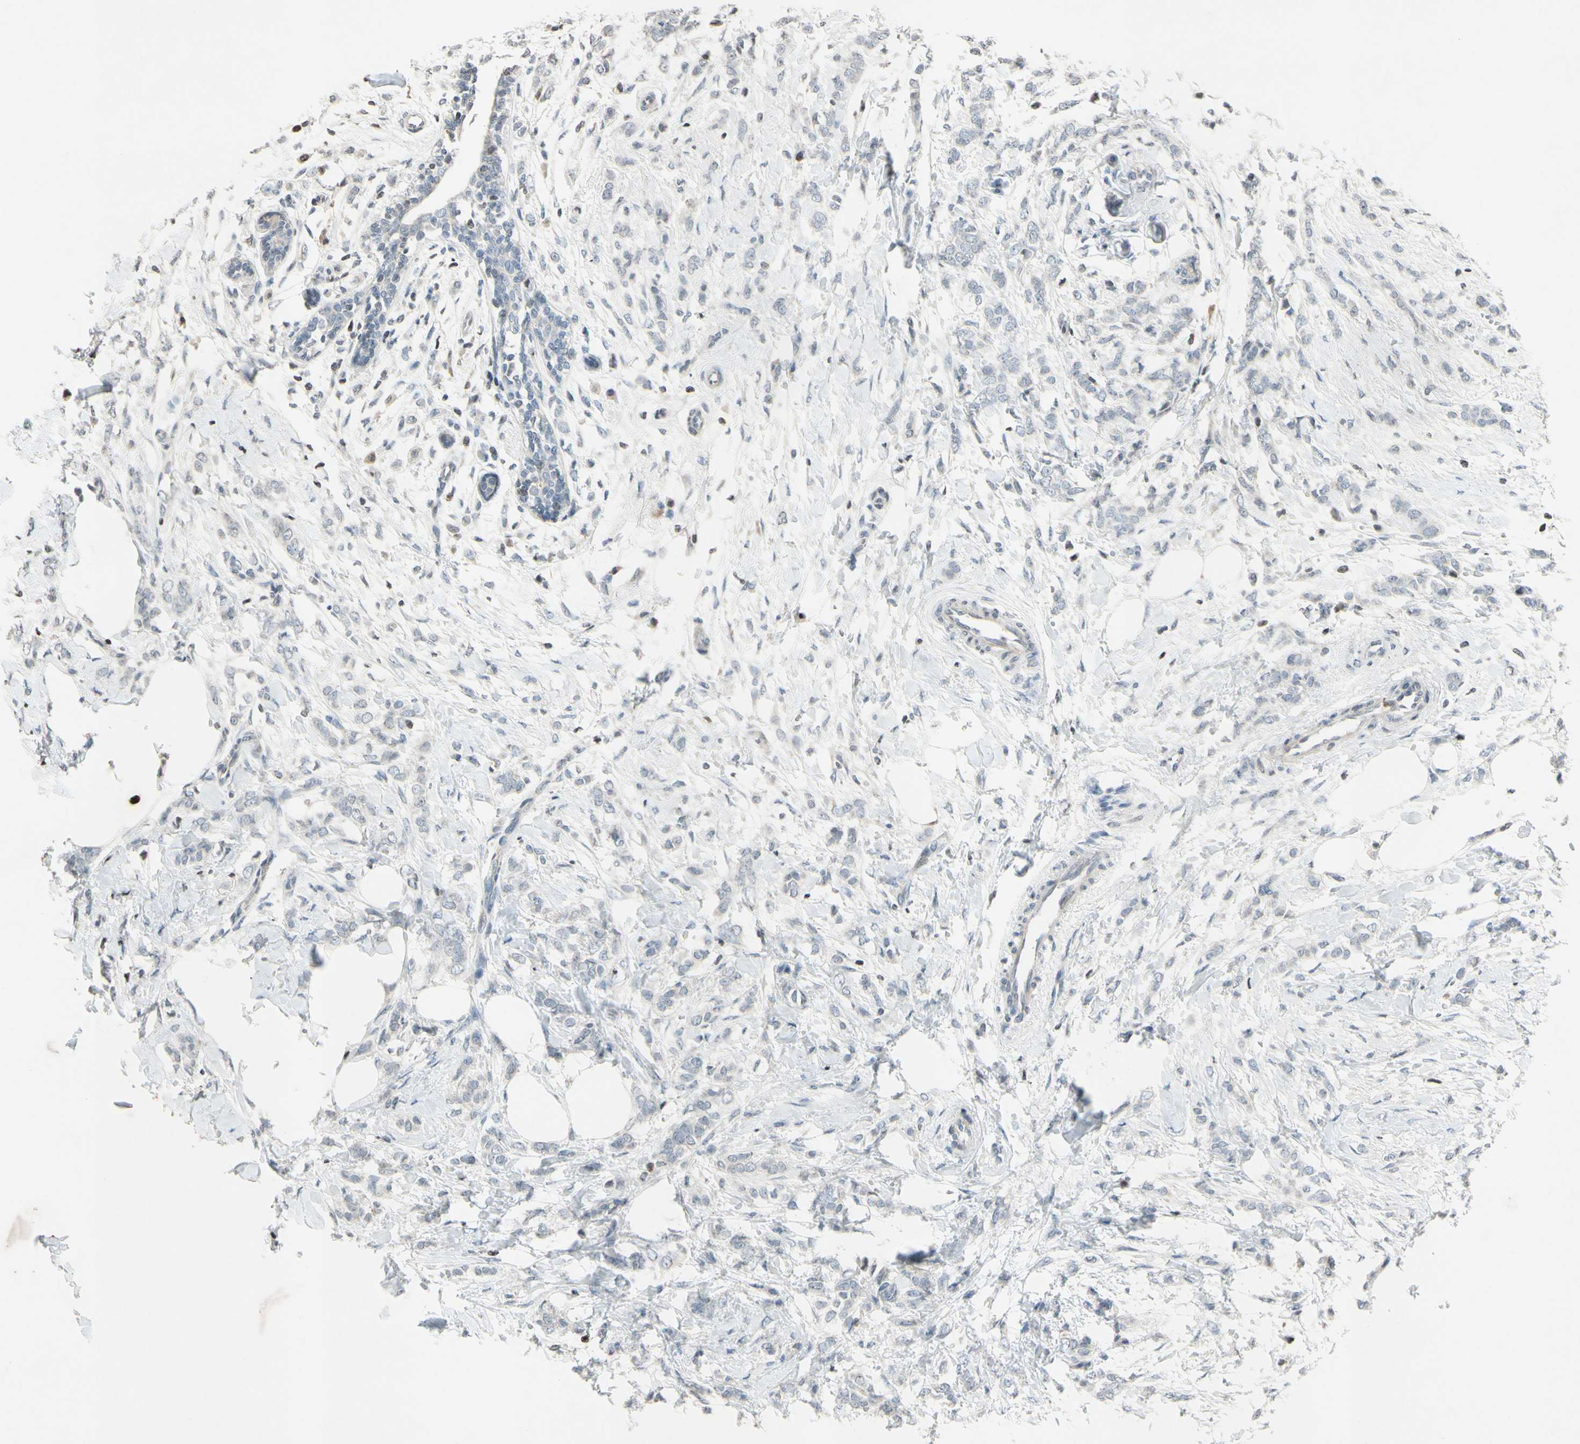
{"staining": {"intensity": "weak", "quantity": ">75%", "location": "cytoplasmic/membranous"}, "tissue": "breast cancer", "cell_type": "Tumor cells", "image_type": "cancer", "snomed": [{"axis": "morphology", "description": "Lobular carcinoma, in situ"}, {"axis": "morphology", "description": "Lobular carcinoma"}, {"axis": "topography", "description": "Breast"}], "caption": "Weak cytoplasmic/membranous expression is identified in approximately >75% of tumor cells in breast cancer (lobular carcinoma). The protein is stained brown, and the nuclei are stained in blue (DAB IHC with brightfield microscopy, high magnification).", "gene": "CLDN11", "patient": {"sex": "female", "age": 41}}